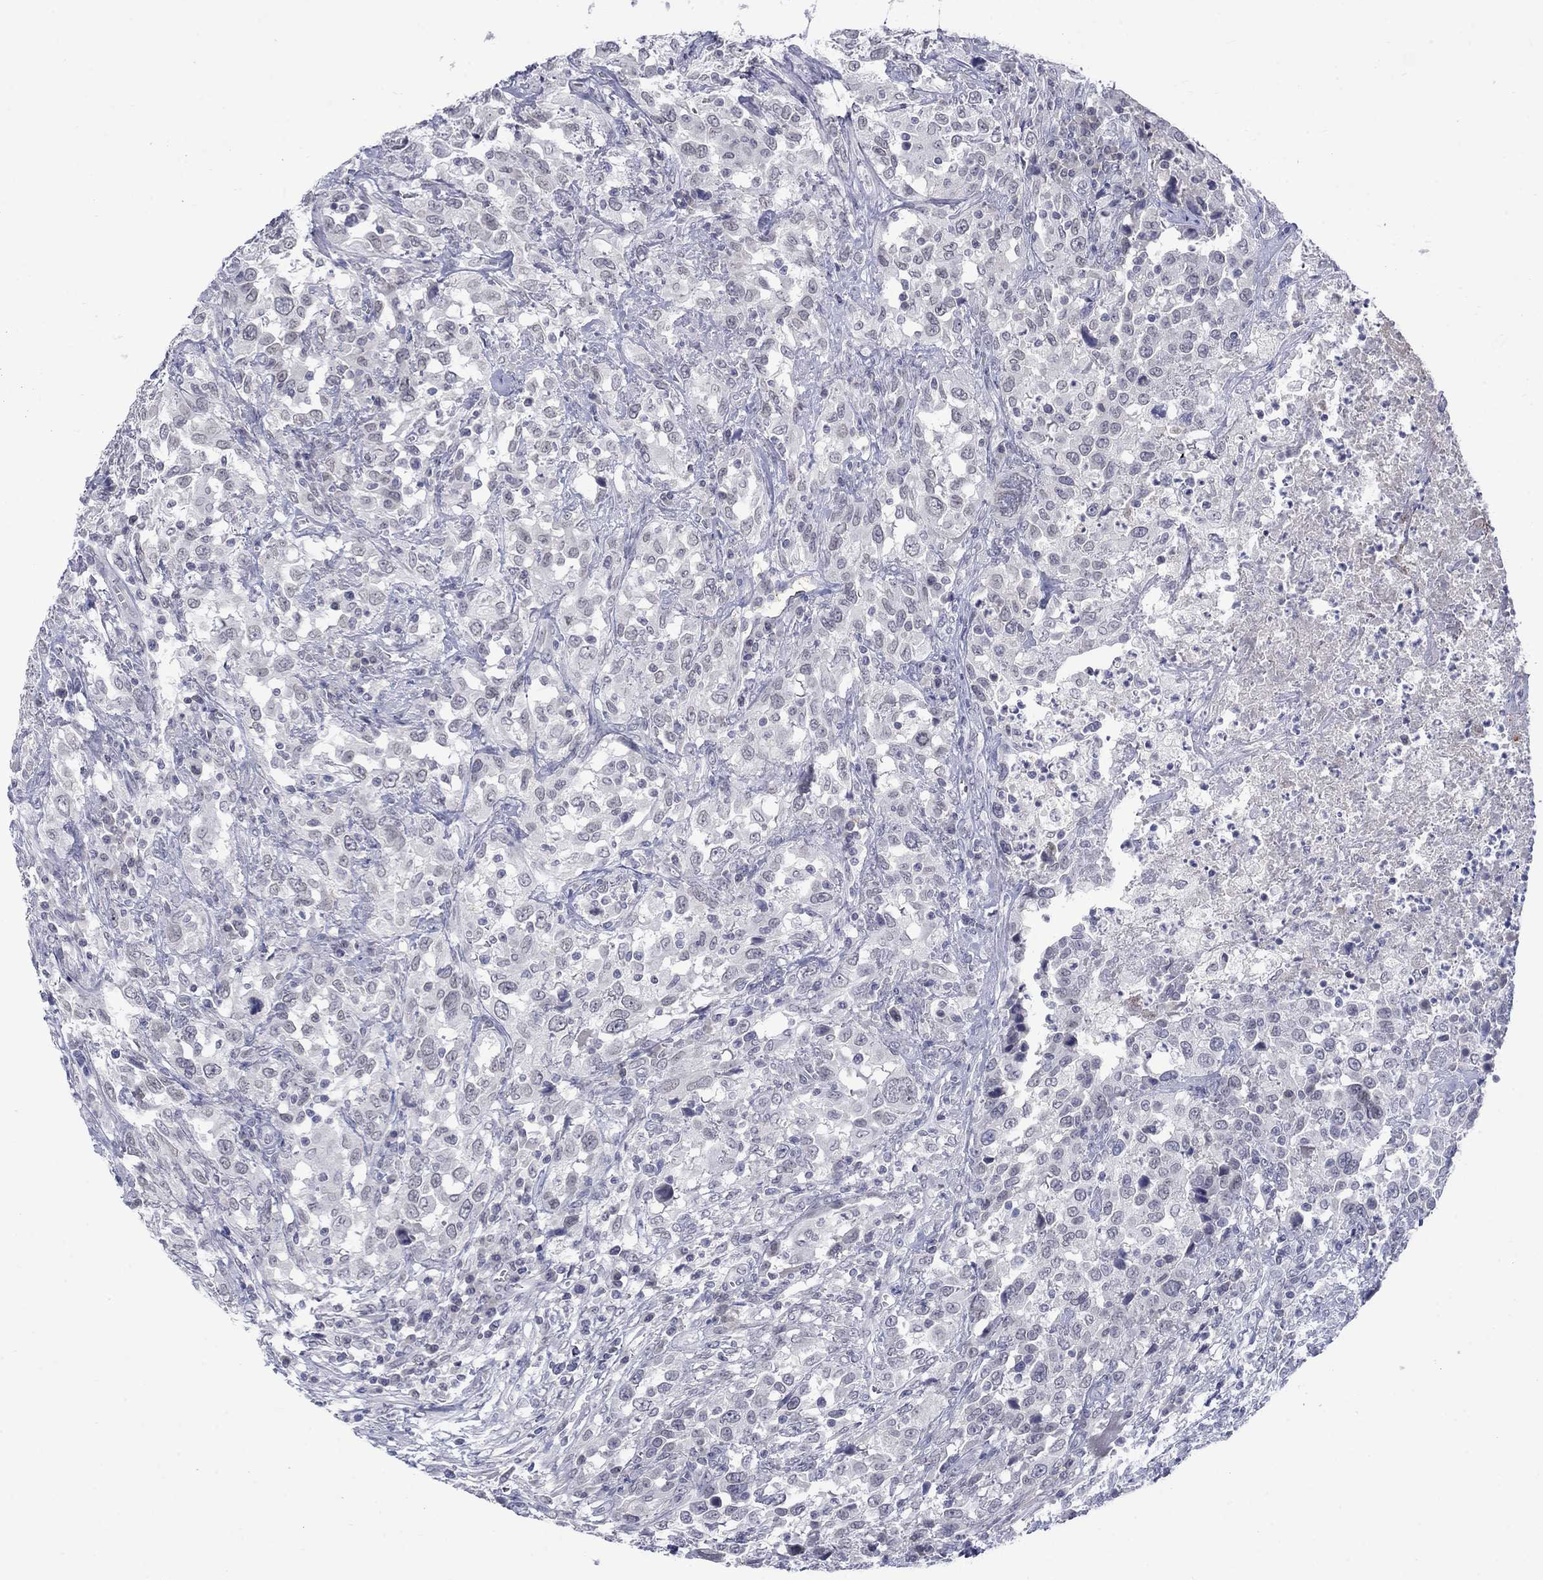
{"staining": {"intensity": "negative", "quantity": "none", "location": "none"}, "tissue": "urothelial cancer", "cell_type": "Tumor cells", "image_type": "cancer", "snomed": [{"axis": "morphology", "description": "Urothelial carcinoma, NOS"}, {"axis": "morphology", "description": "Urothelial carcinoma, High grade"}, {"axis": "topography", "description": "Urinary bladder"}], "caption": "A photomicrograph of human high-grade urothelial carcinoma is negative for staining in tumor cells.", "gene": "NSMF", "patient": {"sex": "female", "age": 64}}